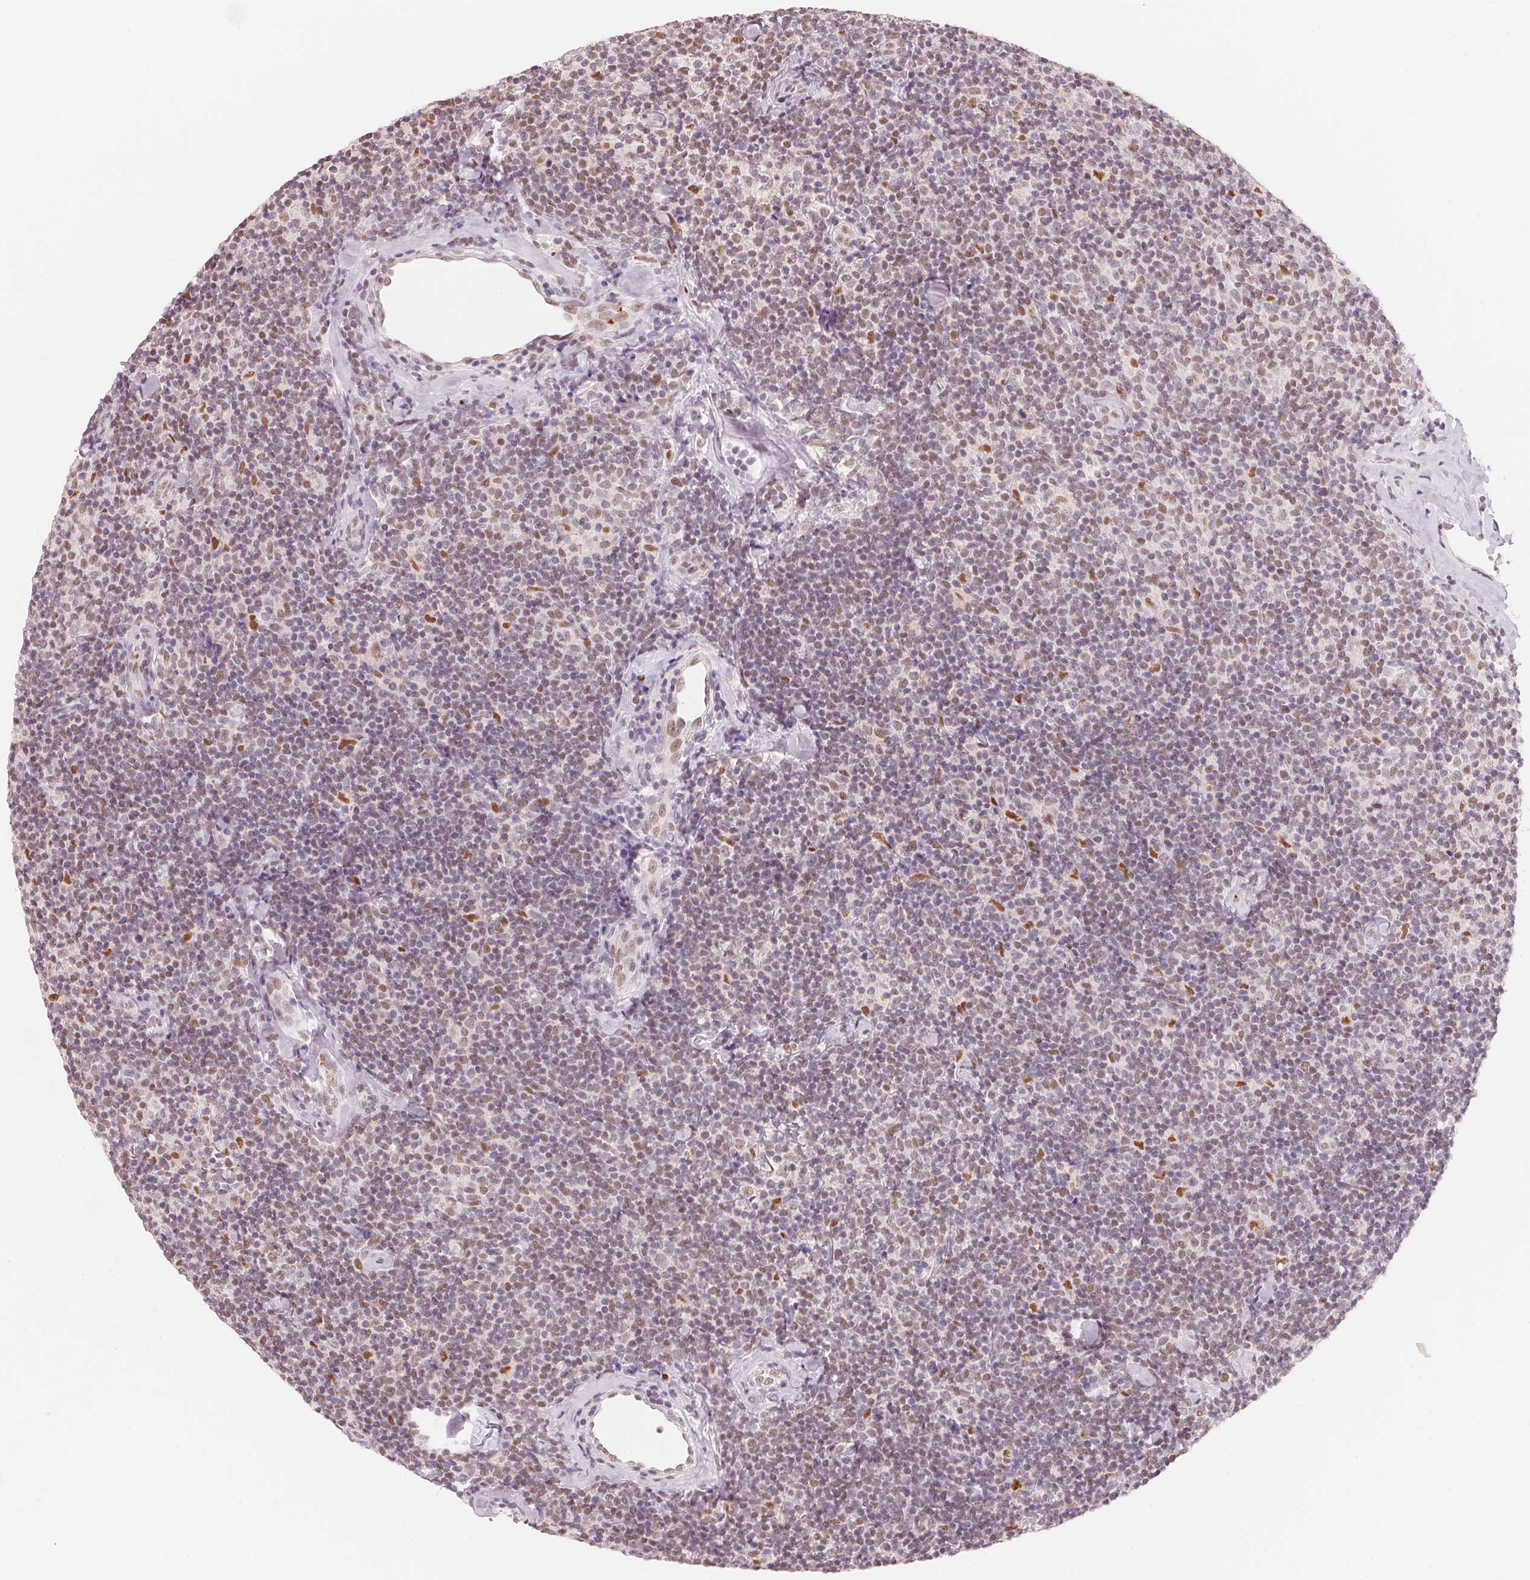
{"staining": {"intensity": "weak", "quantity": "25%-75%", "location": "nuclear"}, "tissue": "lymphoma", "cell_type": "Tumor cells", "image_type": "cancer", "snomed": [{"axis": "morphology", "description": "Malignant lymphoma, non-Hodgkin's type, Low grade"}, {"axis": "topography", "description": "Lymph node"}], "caption": "Tumor cells show low levels of weak nuclear staining in approximately 25%-75% of cells in human lymphoma. (Brightfield microscopy of DAB IHC at high magnification).", "gene": "ARHGAP22", "patient": {"sex": "female", "age": 56}}